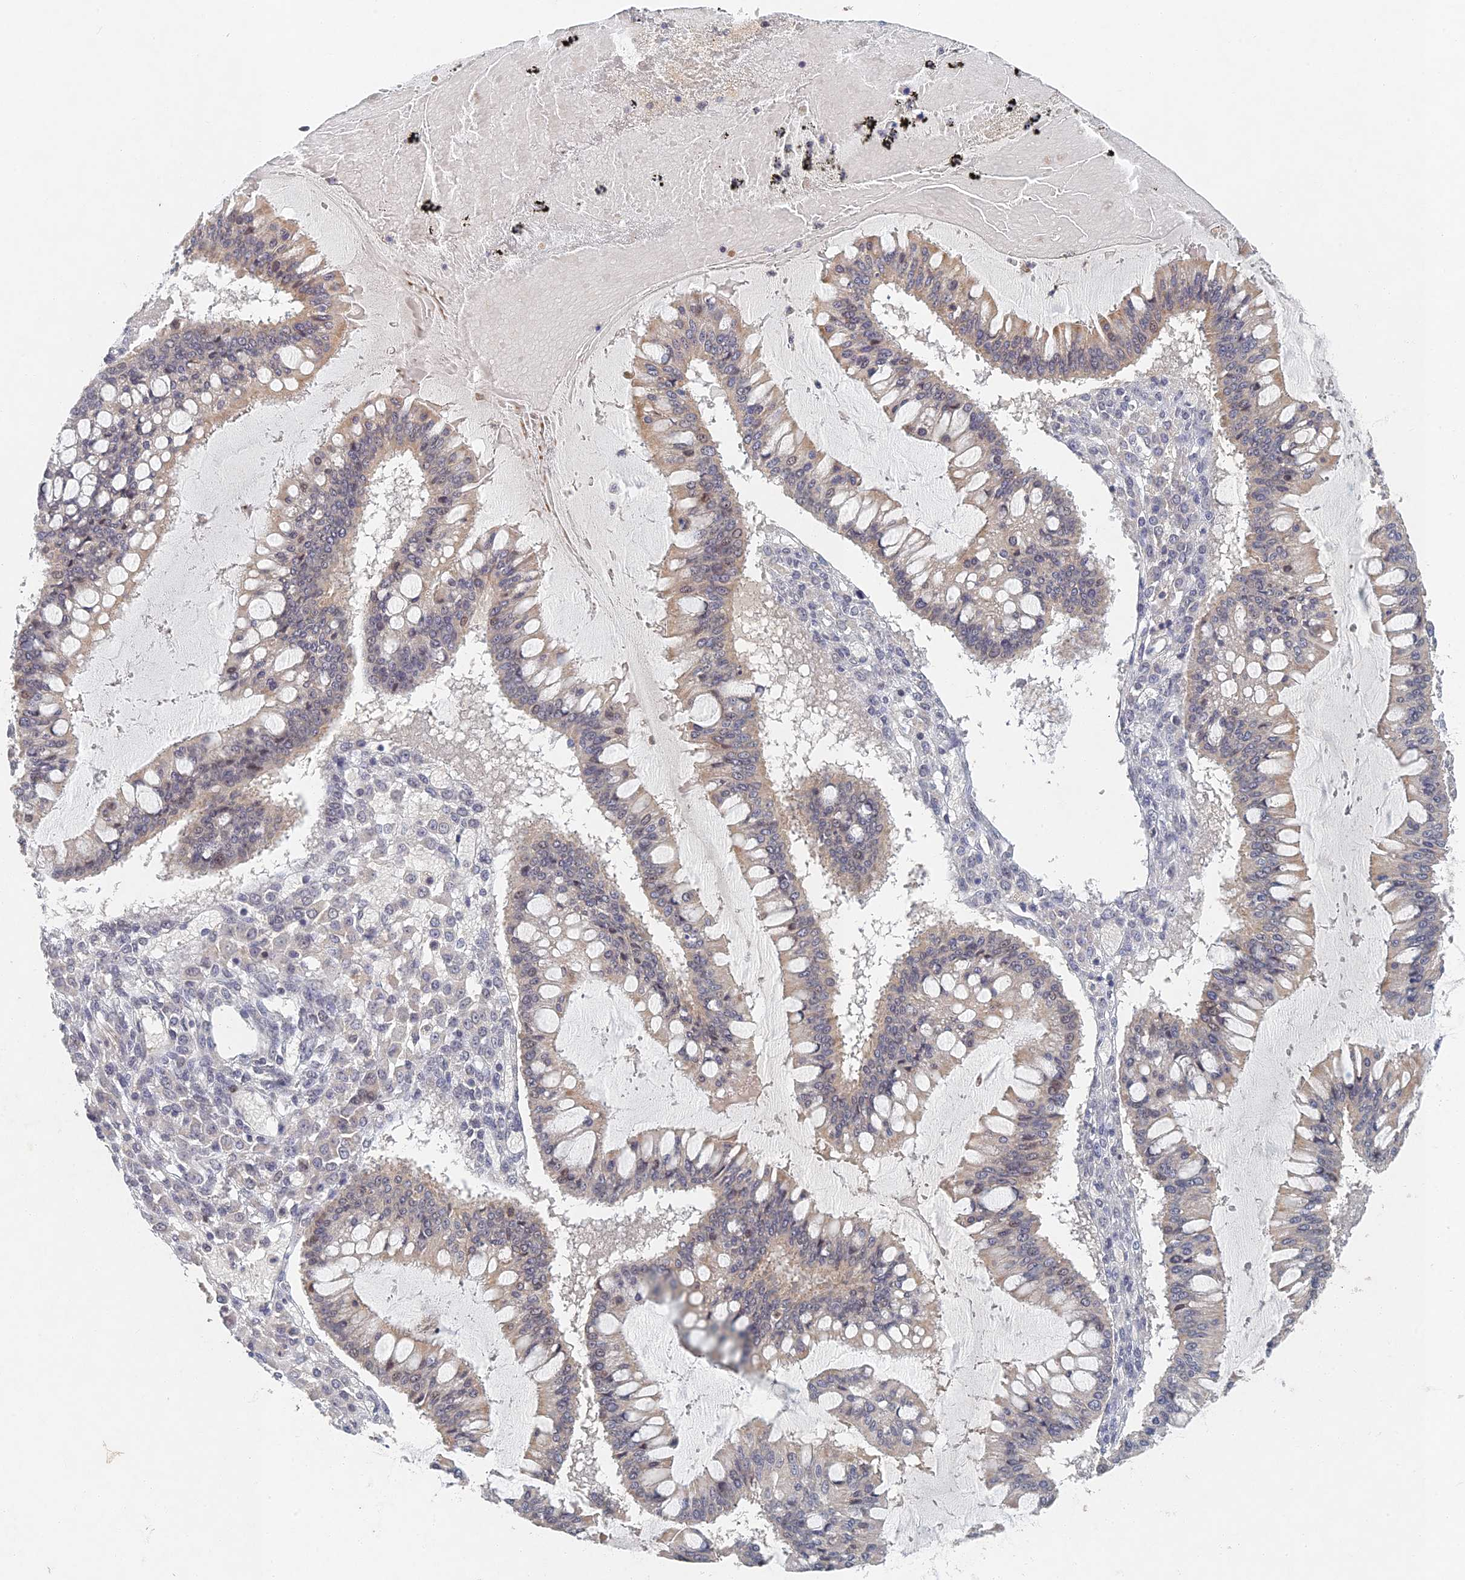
{"staining": {"intensity": "weak", "quantity": "<25%", "location": "cytoplasmic/membranous"}, "tissue": "ovarian cancer", "cell_type": "Tumor cells", "image_type": "cancer", "snomed": [{"axis": "morphology", "description": "Cystadenocarcinoma, mucinous, NOS"}, {"axis": "topography", "description": "Ovary"}], "caption": "An IHC histopathology image of ovarian cancer (mucinous cystadenocarcinoma) is shown. There is no staining in tumor cells of ovarian cancer (mucinous cystadenocarcinoma).", "gene": "GNA15", "patient": {"sex": "female", "age": 73}}